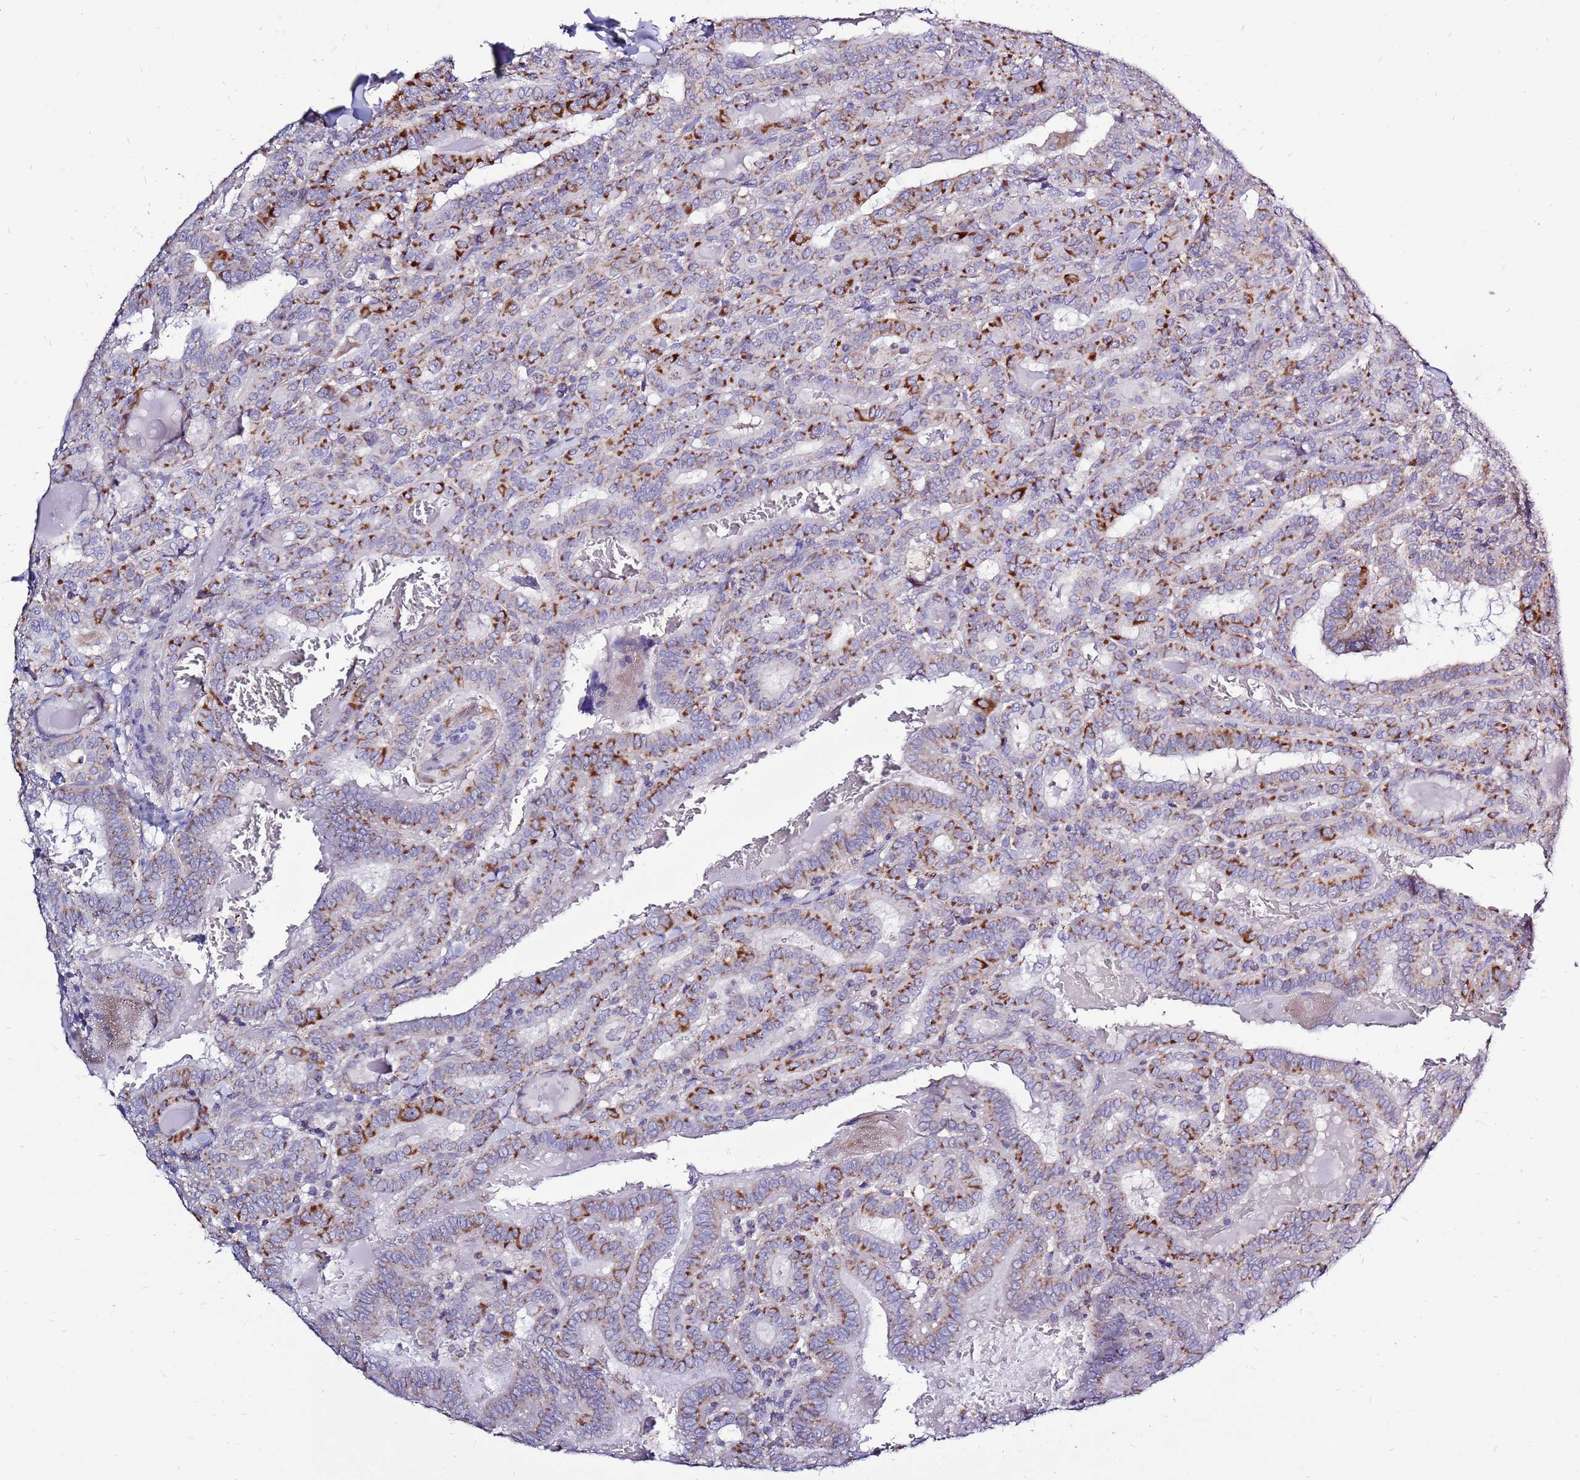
{"staining": {"intensity": "strong", "quantity": "25%-75%", "location": "cytoplasmic/membranous"}, "tissue": "thyroid cancer", "cell_type": "Tumor cells", "image_type": "cancer", "snomed": [{"axis": "morphology", "description": "Papillary adenocarcinoma, NOS"}, {"axis": "topography", "description": "Thyroid gland"}], "caption": "Protein staining by immunohistochemistry (IHC) reveals strong cytoplasmic/membranous staining in about 25%-75% of tumor cells in papillary adenocarcinoma (thyroid).", "gene": "IGF1R", "patient": {"sex": "female", "age": 72}}